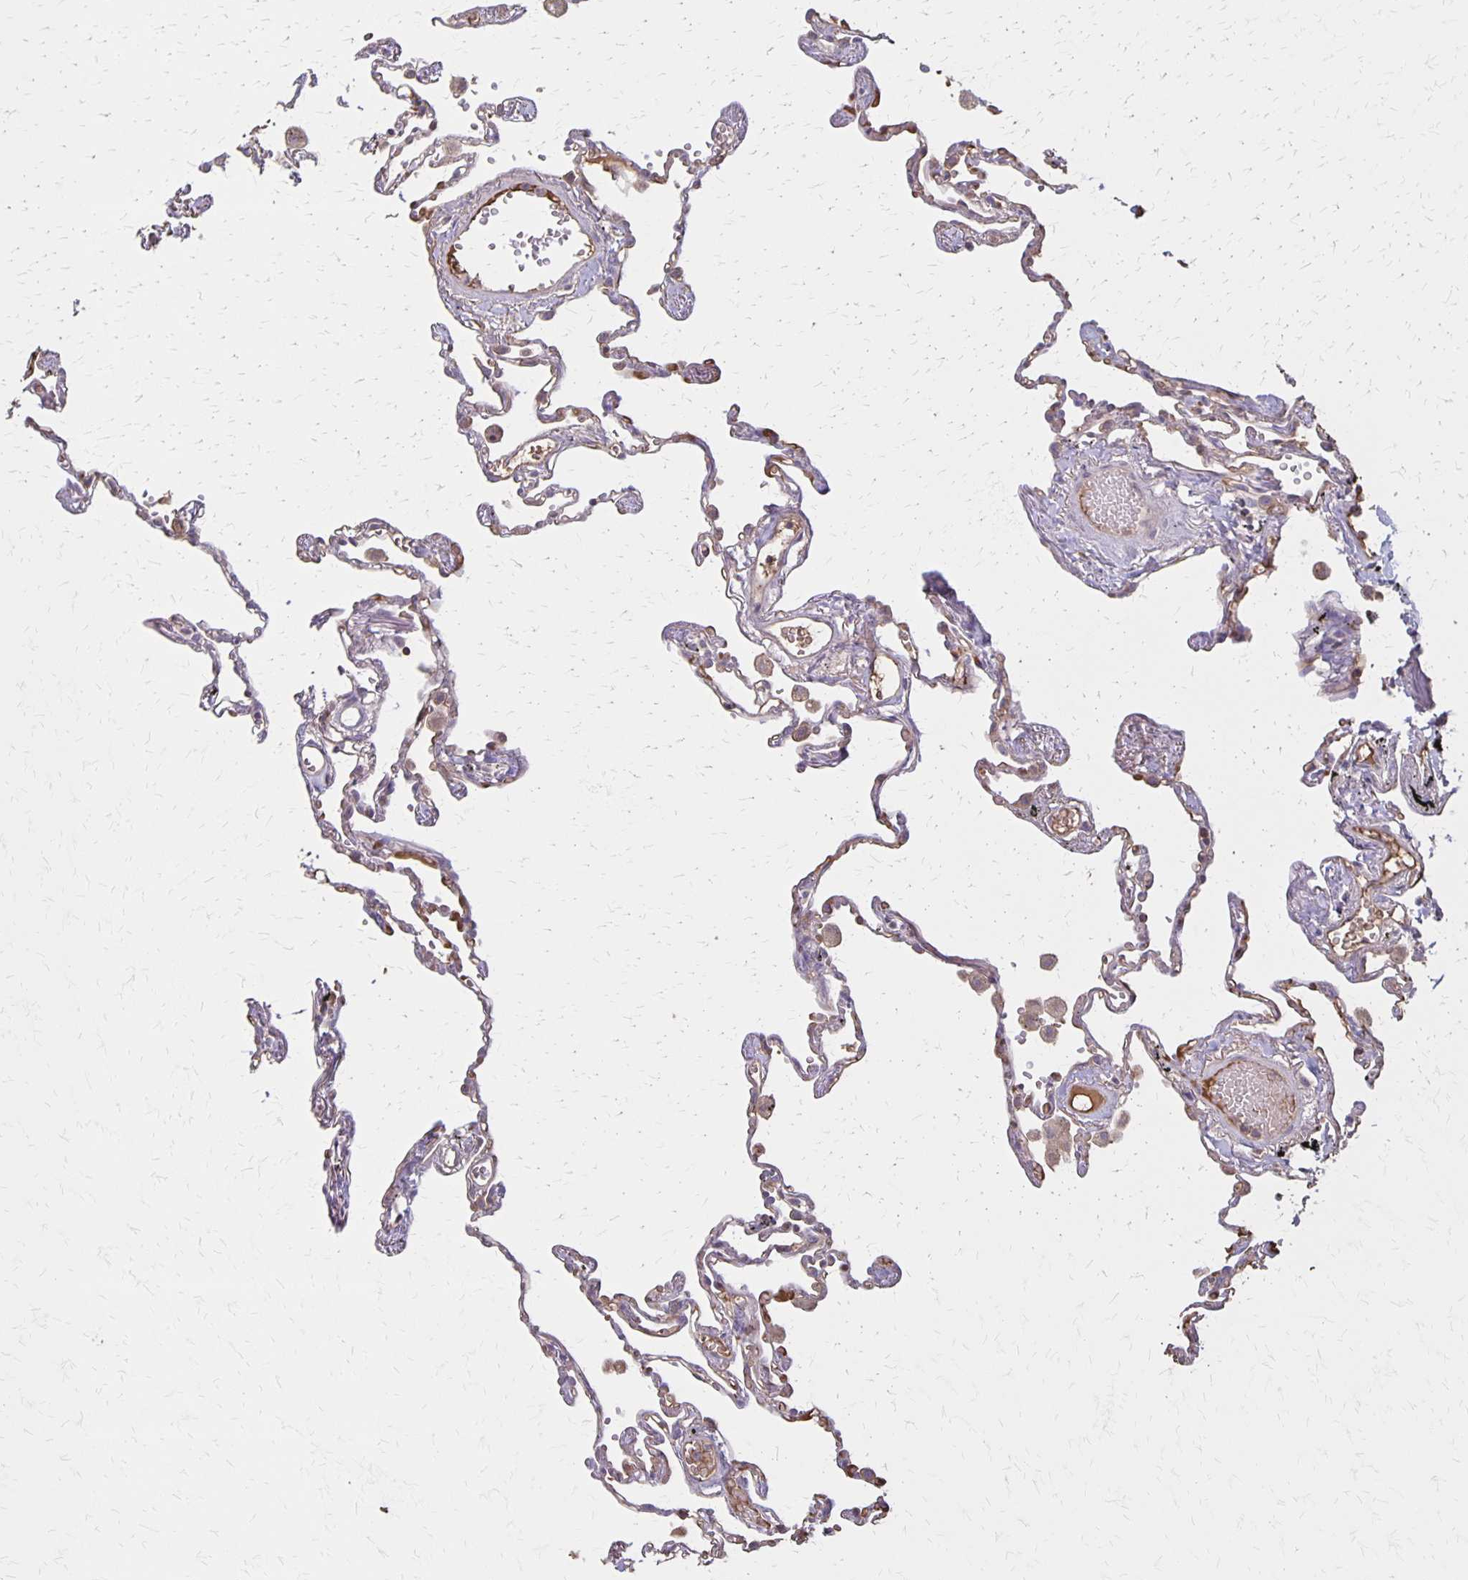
{"staining": {"intensity": "moderate", "quantity": ">75%", "location": "cytoplasmic/membranous"}, "tissue": "lung", "cell_type": "Alveolar cells", "image_type": "normal", "snomed": [{"axis": "morphology", "description": "Normal tissue, NOS"}, {"axis": "topography", "description": "Lung"}], "caption": "Alveolar cells display medium levels of moderate cytoplasmic/membranous staining in approximately >75% of cells in normal lung. (IHC, brightfield microscopy, high magnification).", "gene": "PROM2", "patient": {"sex": "female", "age": 67}}